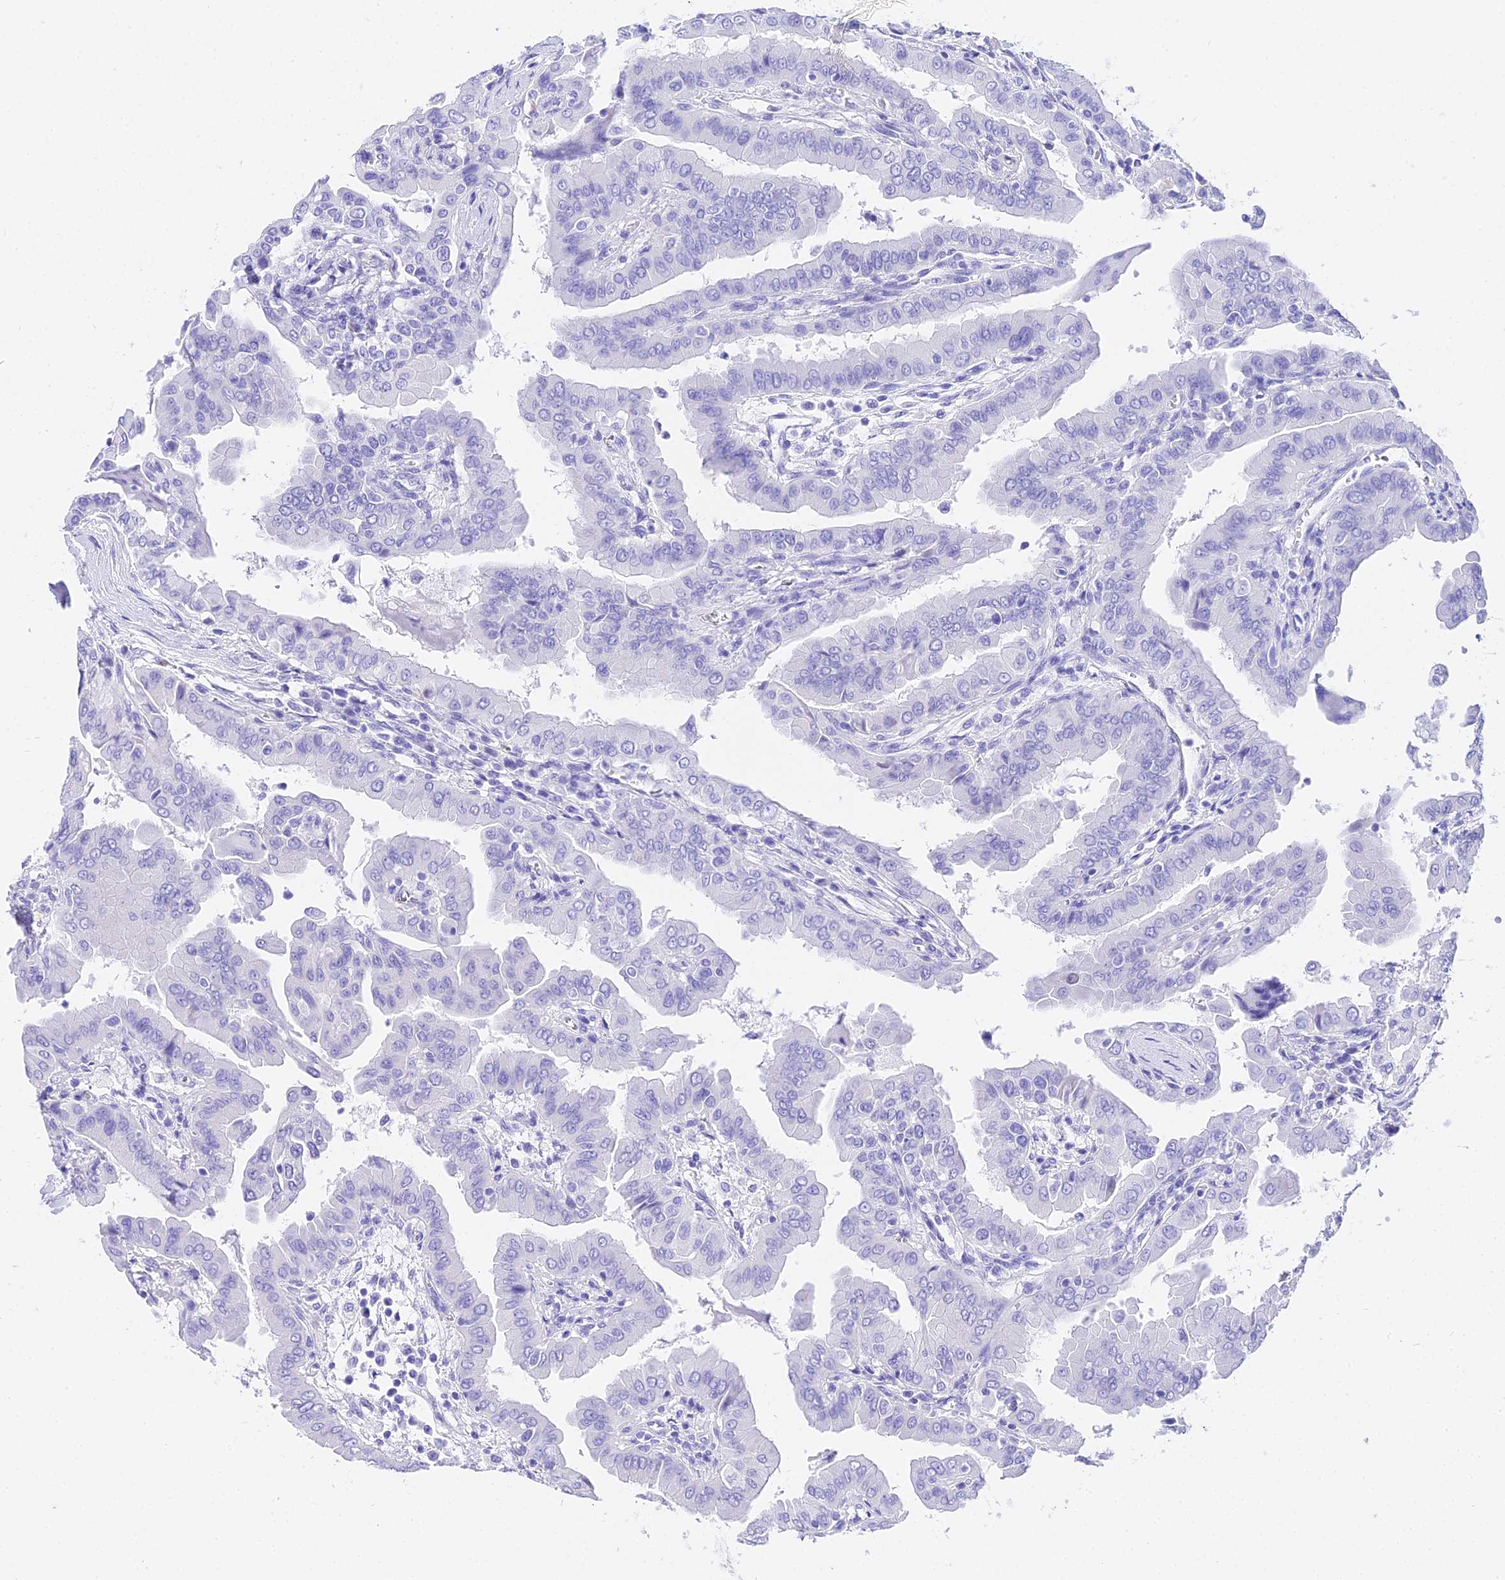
{"staining": {"intensity": "negative", "quantity": "none", "location": "none"}, "tissue": "thyroid cancer", "cell_type": "Tumor cells", "image_type": "cancer", "snomed": [{"axis": "morphology", "description": "Papillary adenocarcinoma, NOS"}, {"axis": "topography", "description": "Thyroid gland"}], "caption": "IHC micrograph of neoplastic tissue: human thyroid cancer stained with DAB (3,3'-diaminobenzidine) reveals no significant protein expression in tumor cells.", "gene": "TRMT44", "patient": {"sex": "male", "age": 33}}